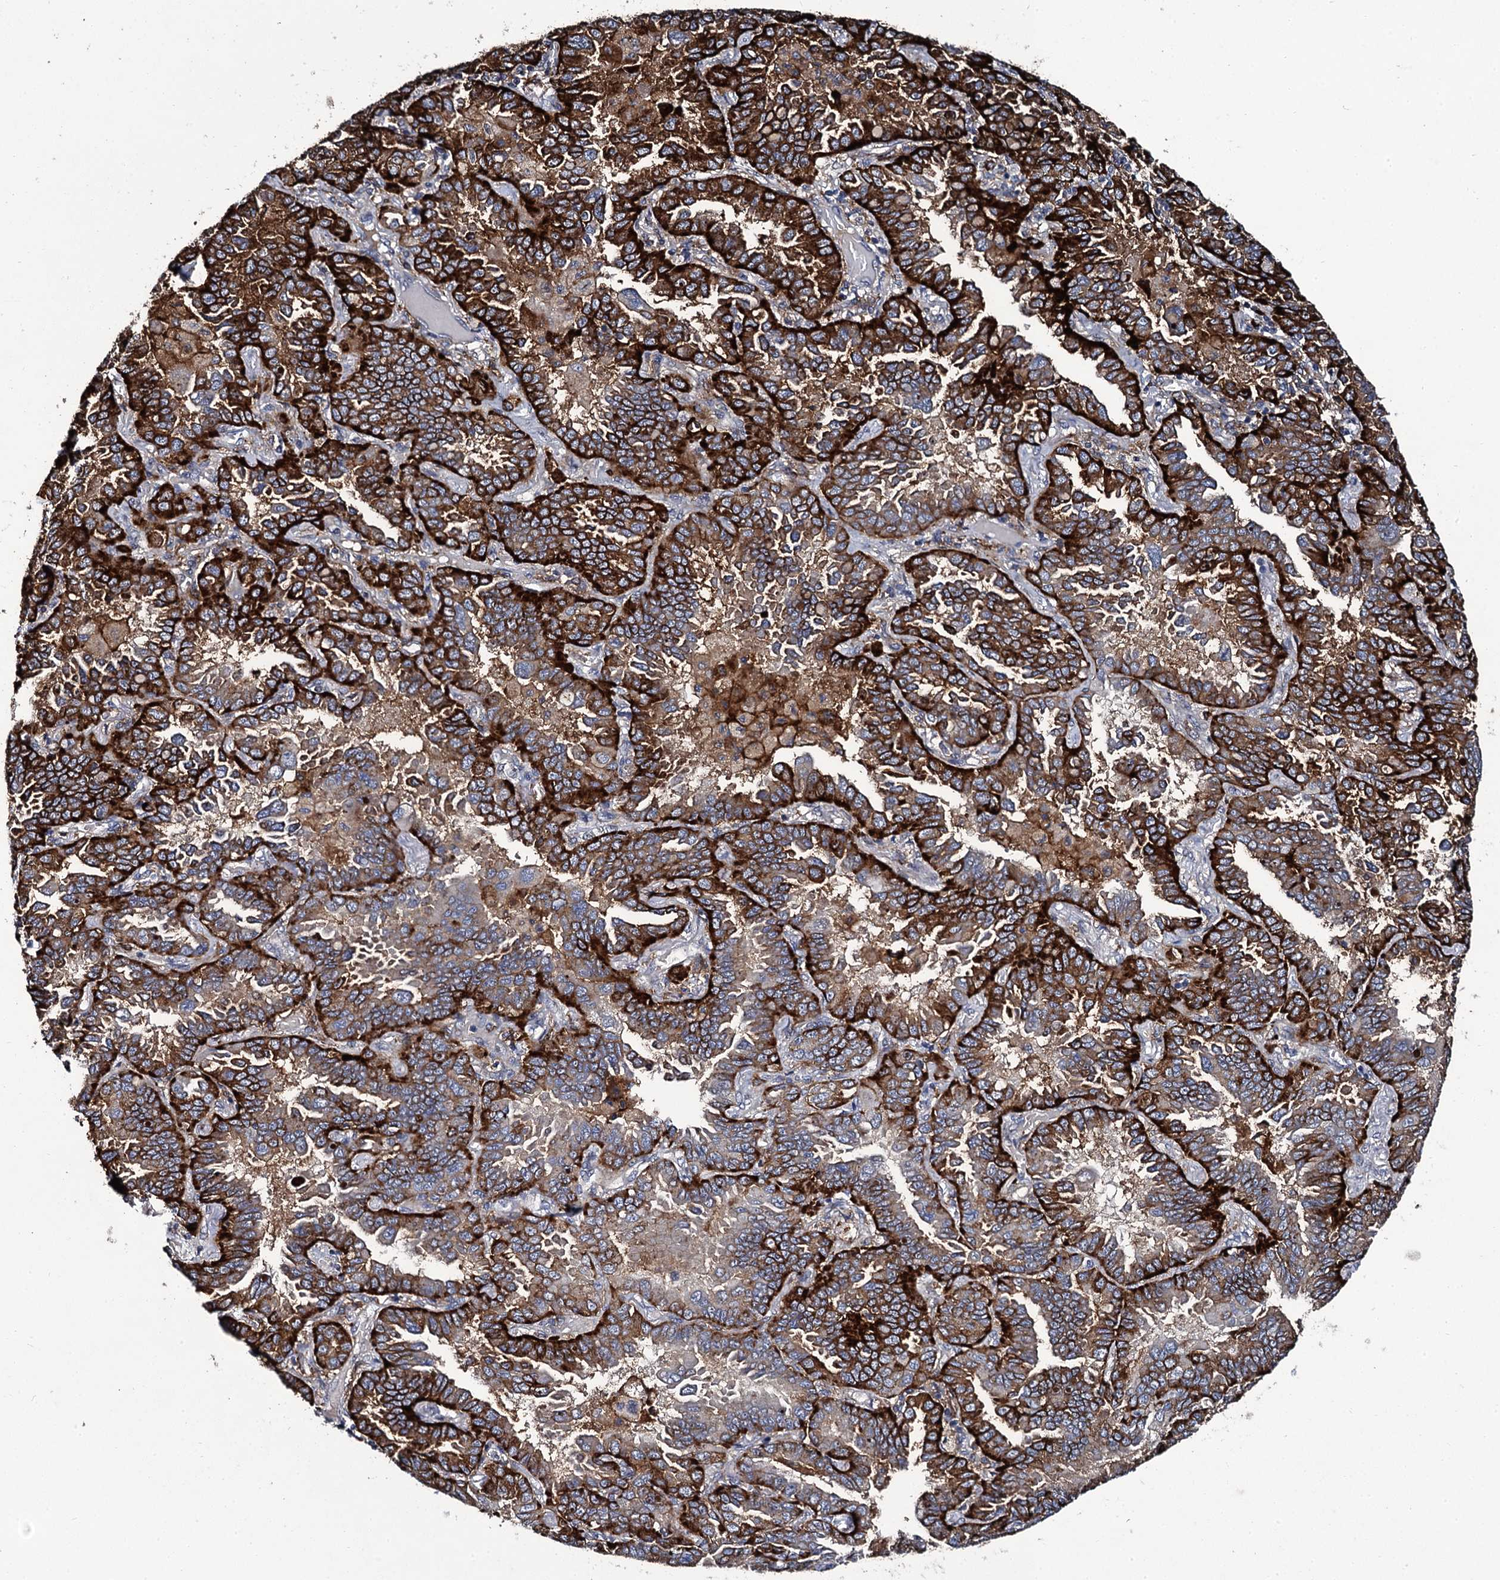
{"staining": {"intensity": "strong", "quantity": ">75%", "location": "cytoplasmic/membranous"}, "tissue": "lung cancer", "cell_type": "Tumor cells", "image_type": "cancer", "snomed": [{"axis": "morphology", "description": "Adenocarcinoma, NOS"}, {"axis": "topography", "description": "Lung"}], "caption": "The photomicrograph reveals immunohistochemical staining of lung adenocarcinoma. There is strong cytoplasmic/membranous expression is appreciated in approximately >75% of tumor cells.", "gene": "LRRC28", "patient": {"sex": "male", "age": 64}}